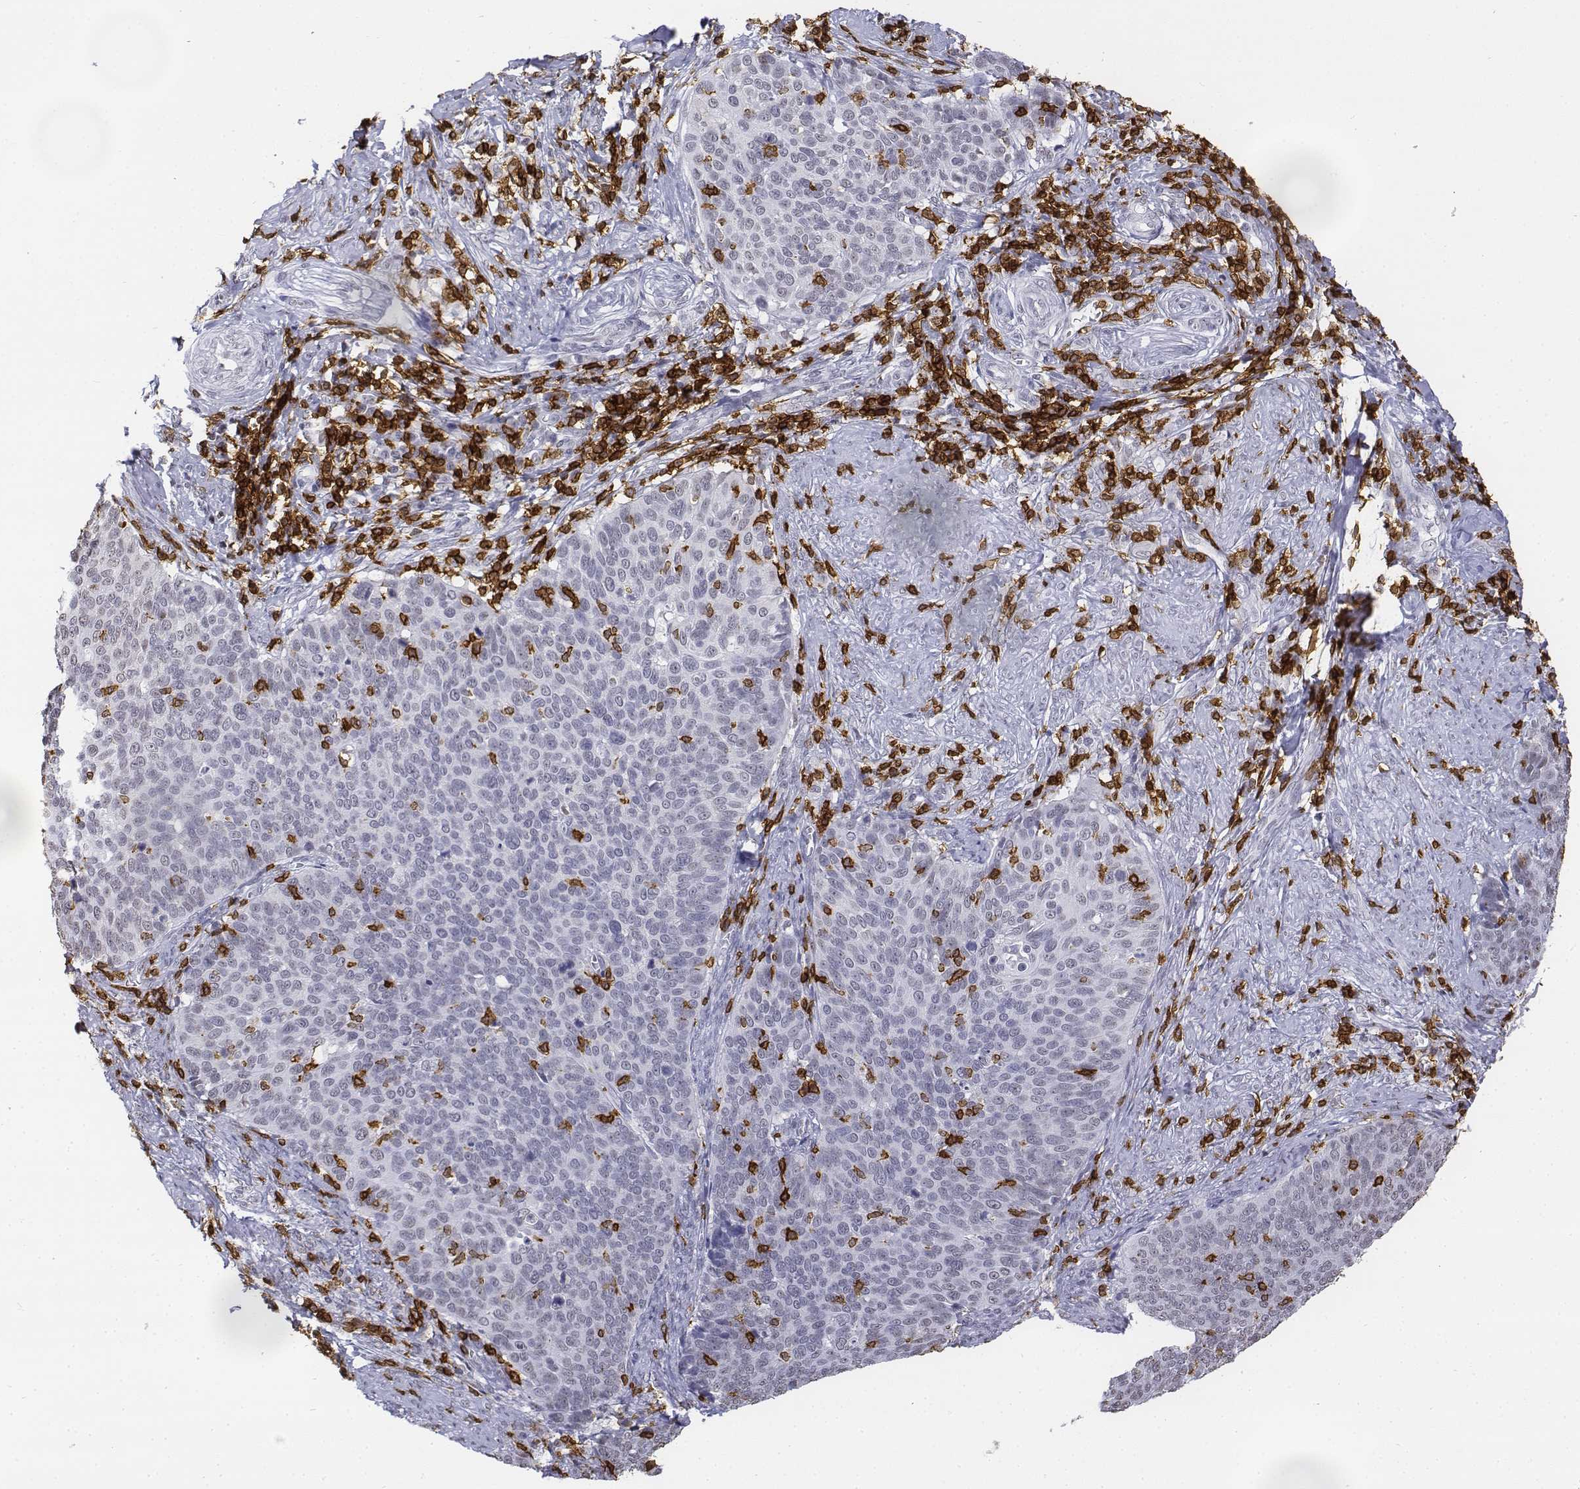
{"staining": {"intensity": "negative", "quantity": "none", "location": "none"}, "tissue": "cervical cancer", "cell_type": "Tumor cells", "image_type": "cancer", "snomed": [{"axis": "morphology", "description": "Normal tissue, NOS"}, {"axis": "morphology", "description": "Squamous cell carcinoma, NOS"}, {"axis": "topography", "description": "Cervix"}], "caption": "Photomicrograph shows no protein positivity in tumor cells of cervical cancer tissue. Brightfield microscopy of IHC stained with DAB (3,3'-diaminobenzidine) (brown) and hematoxylin (blue), captured at high magnification.", "gene": "CD3E", "patient": {"sex": "female", "age": 39}}